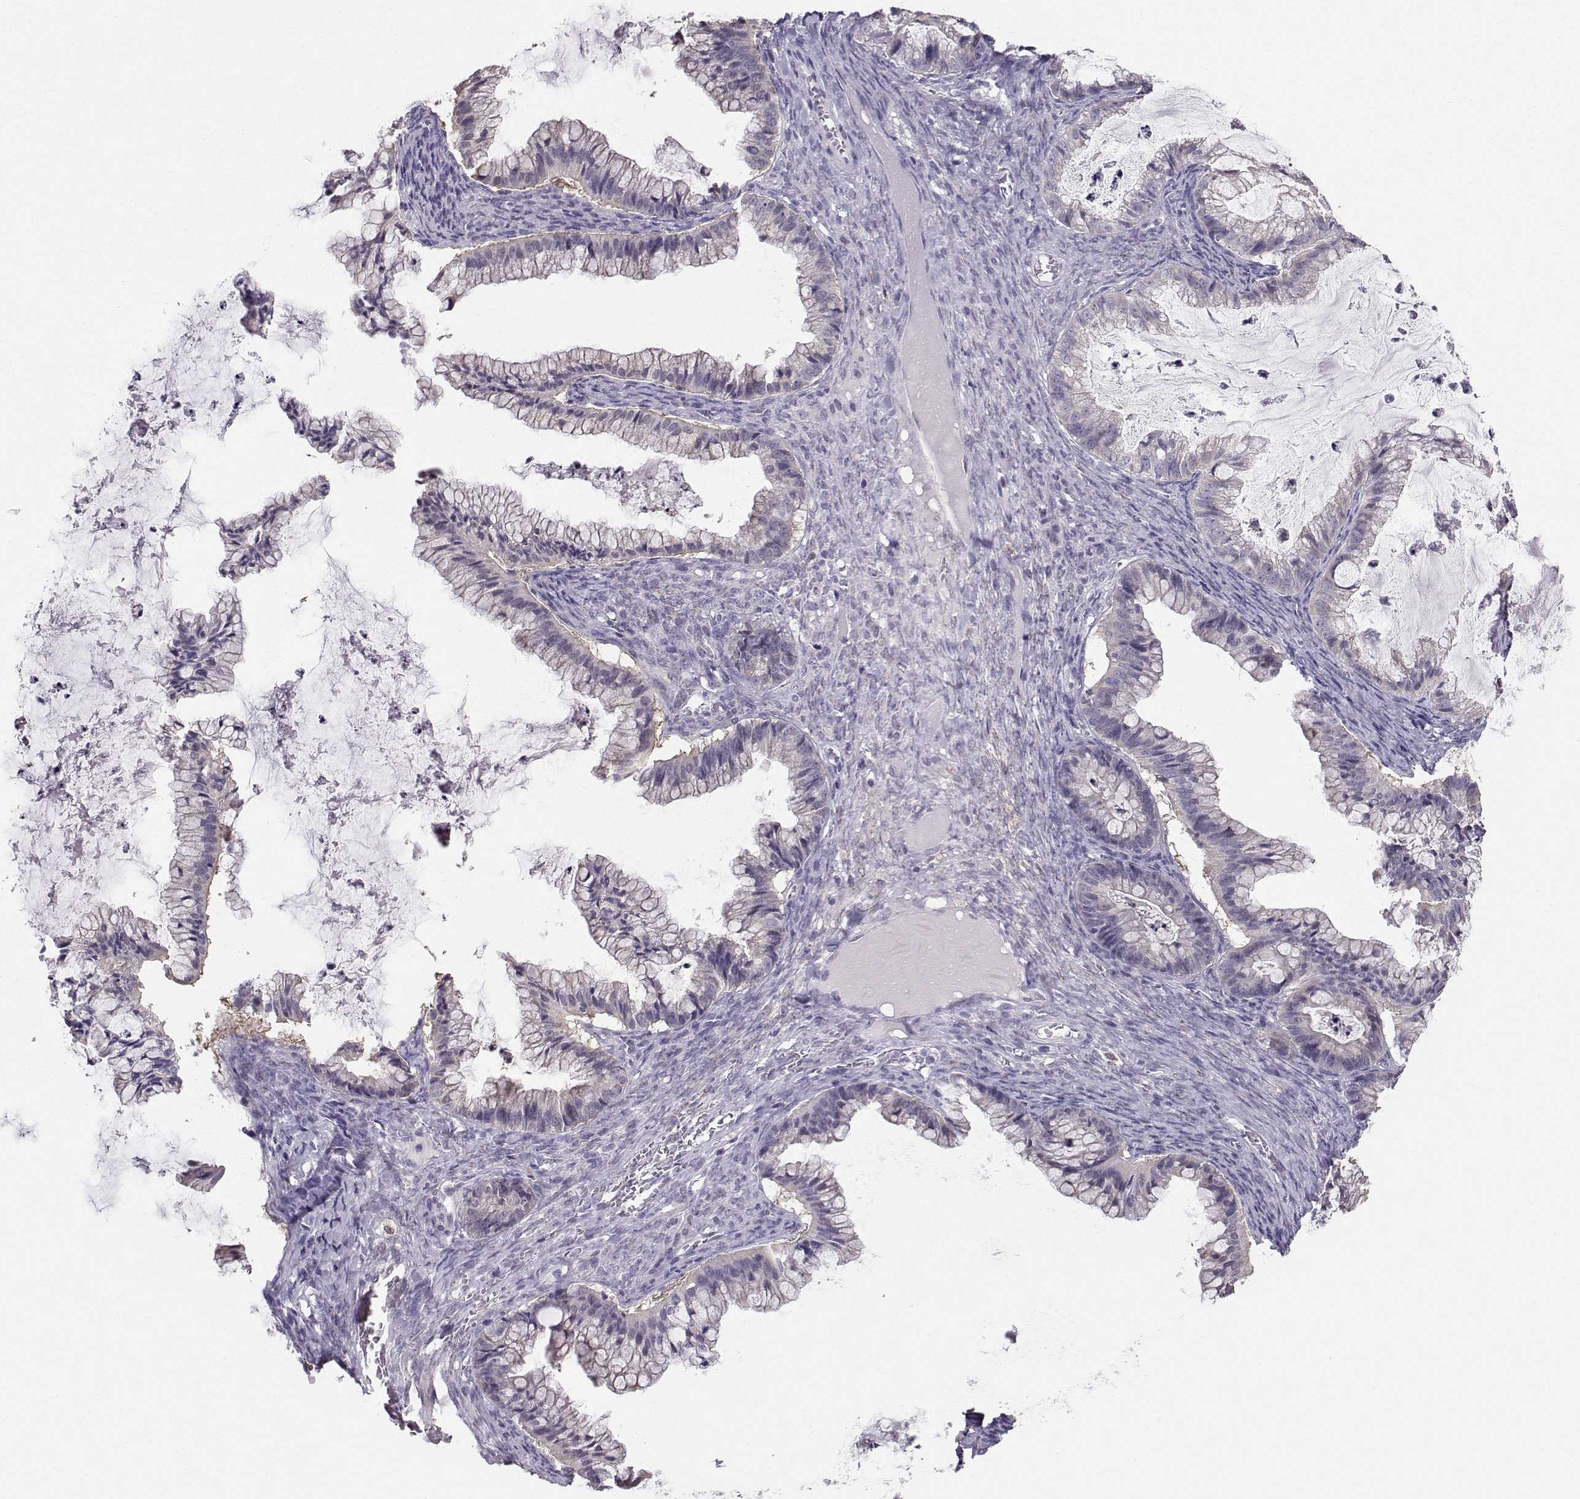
{"staining": {"intensity": "negative", "quantity": "none", "location": "none"}, "tissue": "ovarian cancer", "cell_type": "Tumor cells", "image_type": "cancer", "snomed": [{"axis": "morphology", "description": "Cystadenocarcinoma, mucinous, NOS"}, {"axis": "topography", "description": "Ovary"}], "caption": "This photomicrograph is of ovarian cancer (mucinous cystadenocarcinoma) stained with immunohistochemistry to label a protein in brown with the nuclei are counter-stained blue. There is no expression in tumor cells.", "gene": "DCLK3", "patient": {"sex": "female", "age": 57}}